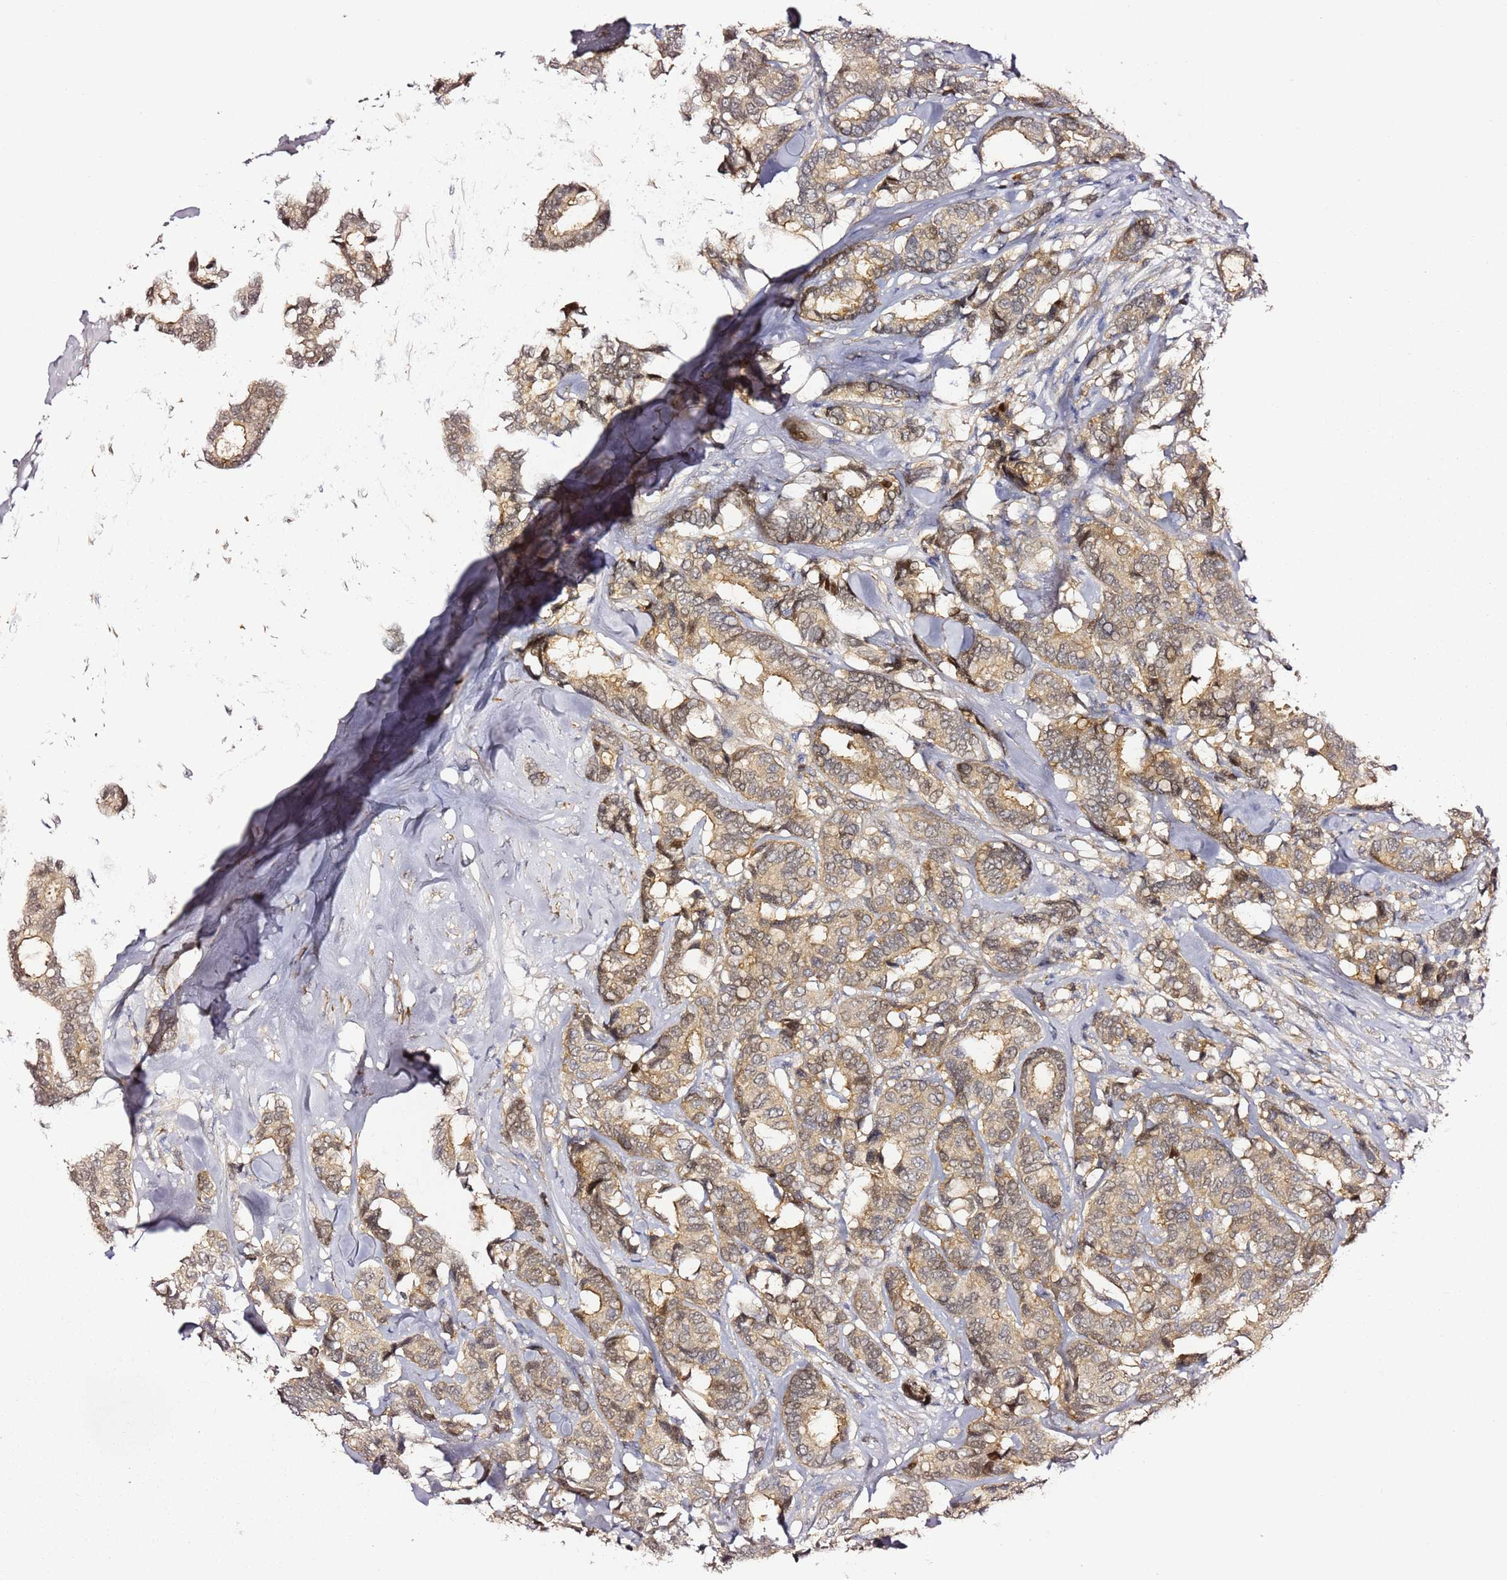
{"staining": {"intensity": "weak", "quantity": ">75%", "location": "cytoplasmic/membranous,nuclear"}, "tissue": "breast cancer", "cell_type": "Tumor cells", "image_type": "cancer", "snomed": [{"axis": "morphology", "description": "Duct carcinoma"}, {"axis": "topography", "description": "Breast"}], "caption": "A low amount of weak cytoplasmic/membranous and nuclear staining is identified in about >75% of tumor cells in breast cancer (invasive ductal carcinoma) tissue. (brown staining indicates protein expression, while blue staining denotes nuclei).", "gene": "EPS8L1", "patient": {"sex": "female", "age": 87}}